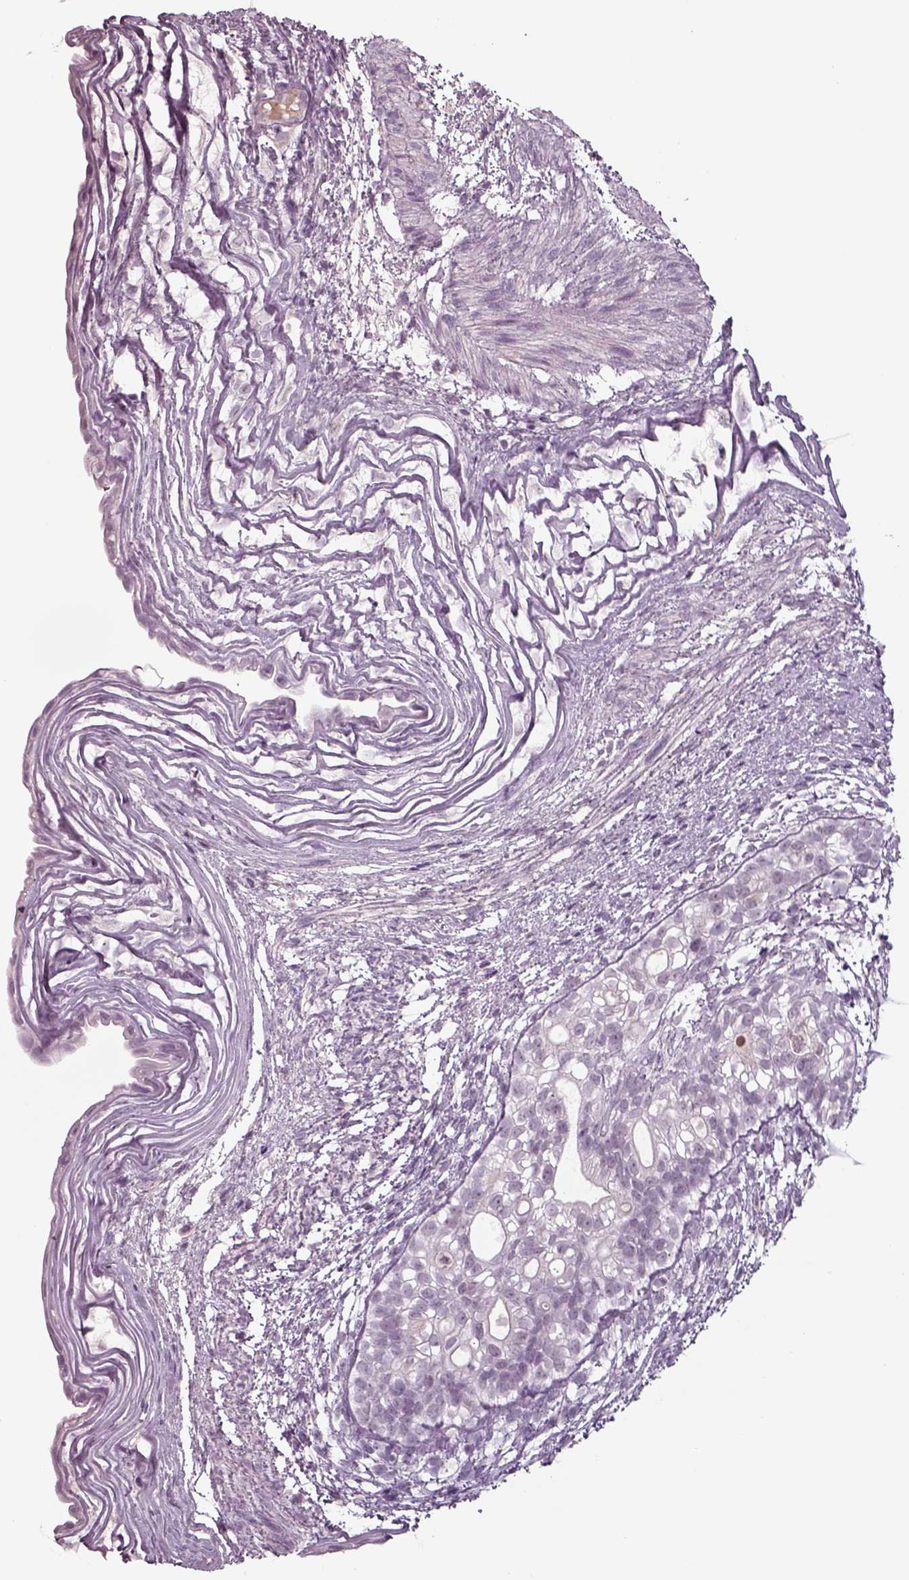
{"staining": {"intensity": "negative", "quantity": "none", "location": "none"}, "tissue": "testis cancer", "cell_type": "Tumor cells", "image_type": "cancer", "snomed": [{"axis": "morphology", "description": "Normal tissue, NOS"}, {"axis": "morphology", "description": "Carcinoma, Embryonal, NOS"}, {"axis": "topography", "description": "Testis"}, {"axis": "topography", "description": "Epididymis"}], "caption": "A histopathology image of human testis cancer is negative for staining in tumor cells. (DAB immunohistochemistry (IHC) with hematoxylin counter stain).", "gene": "SEPTIN14", "patient": {"sex": "male", "age": 24}}